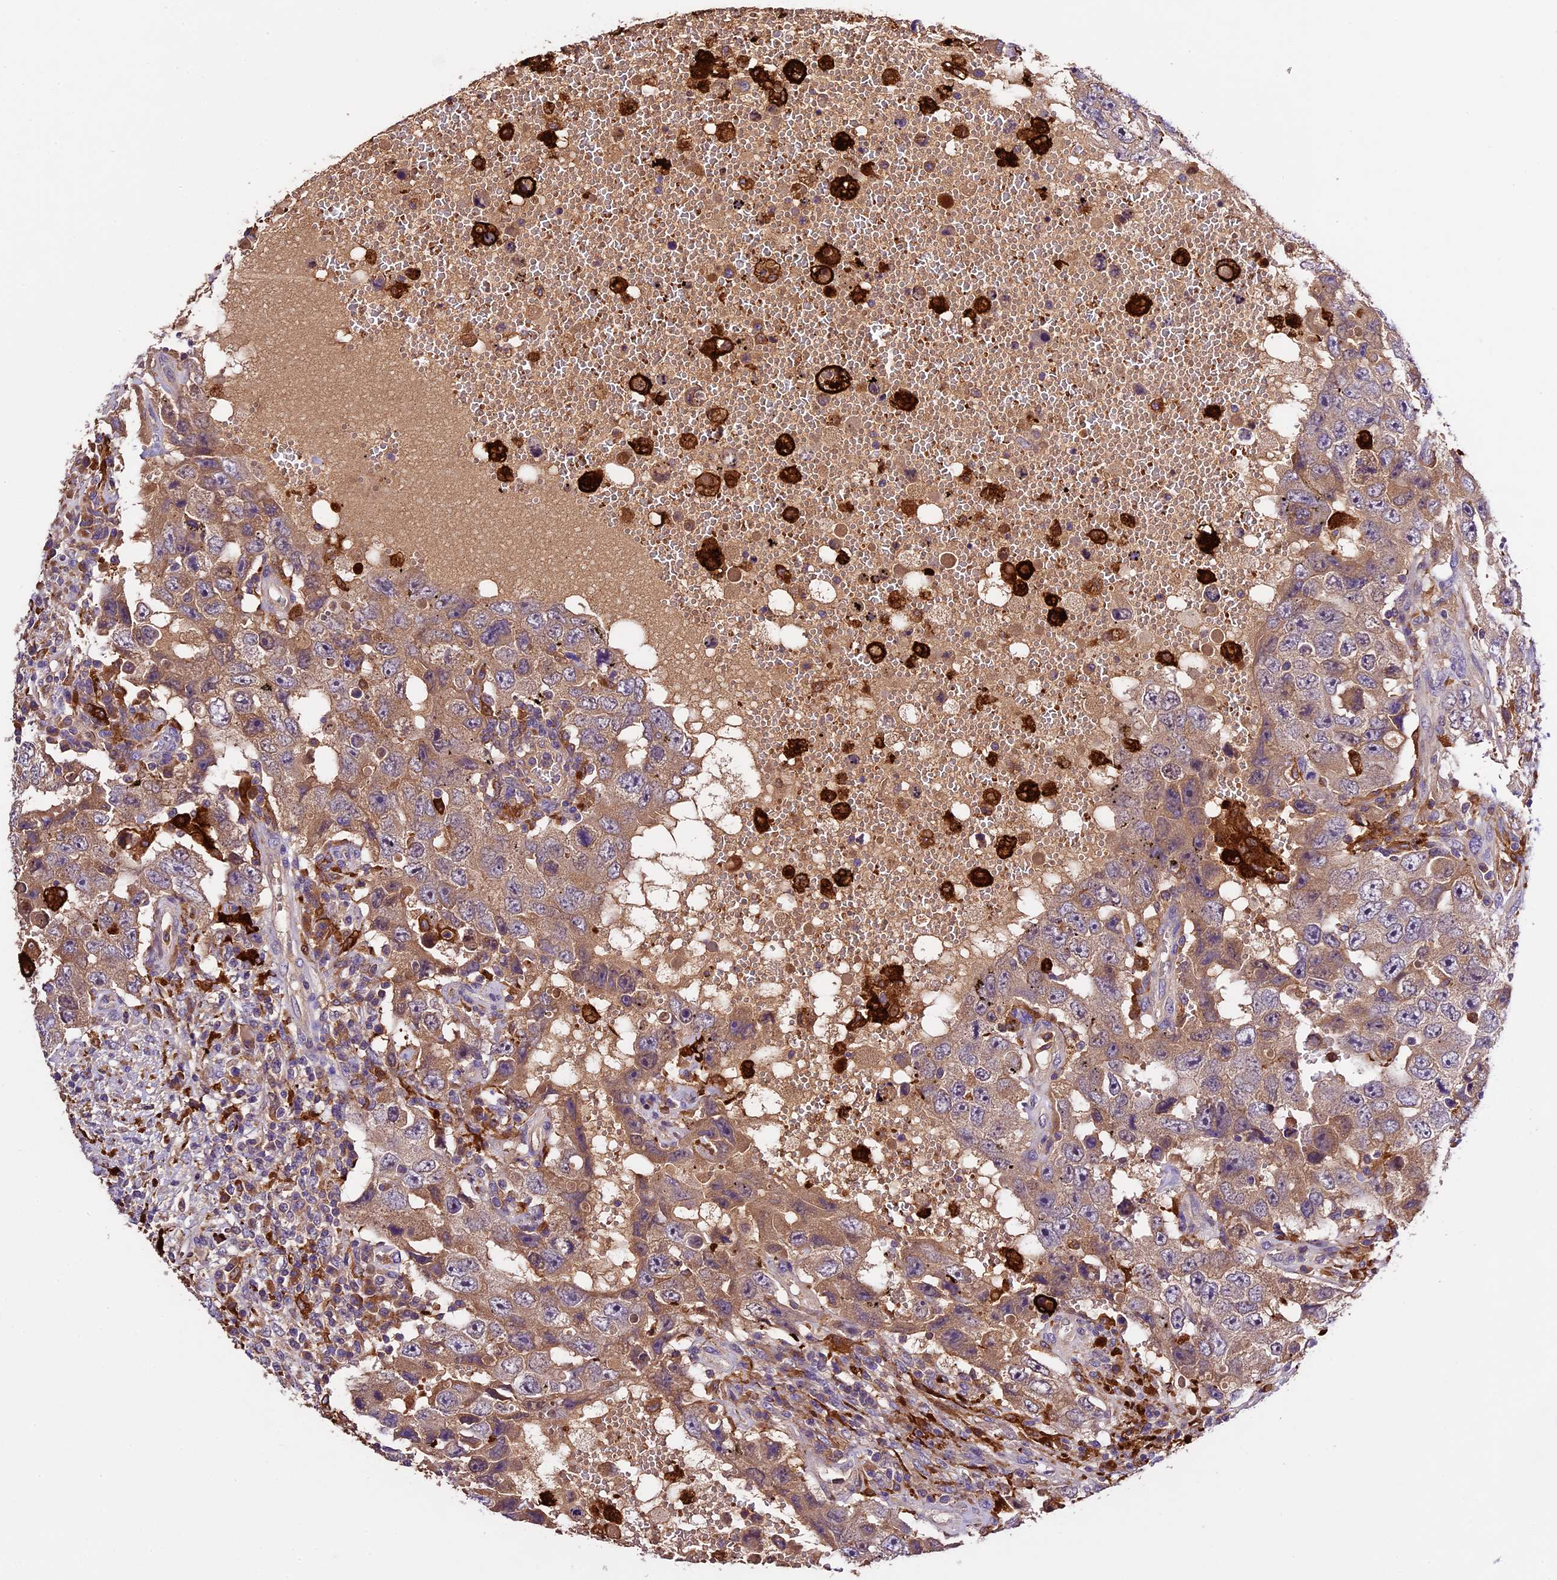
{"staining": {"intensity": "moderate", "quantity": ">75%", "location": "cytoplasmic/membranous"}, "tissue": "testis cancer", "cell_type": "Tumor cells", "image_type": "cancer", "snomed": [{"axis": "morphology", "description": "Carcinoma, Embryonal, NOS"}, {"axis": "topography", "description": "Testis"}], "caption": "Testis cancer (embryonal carcinoma) tissue shows moderate cytoplasmic/membranous expression in about >75% of tumor cells", "gene": "CILP2", "patient": {"sex": "male", "age": 26}}